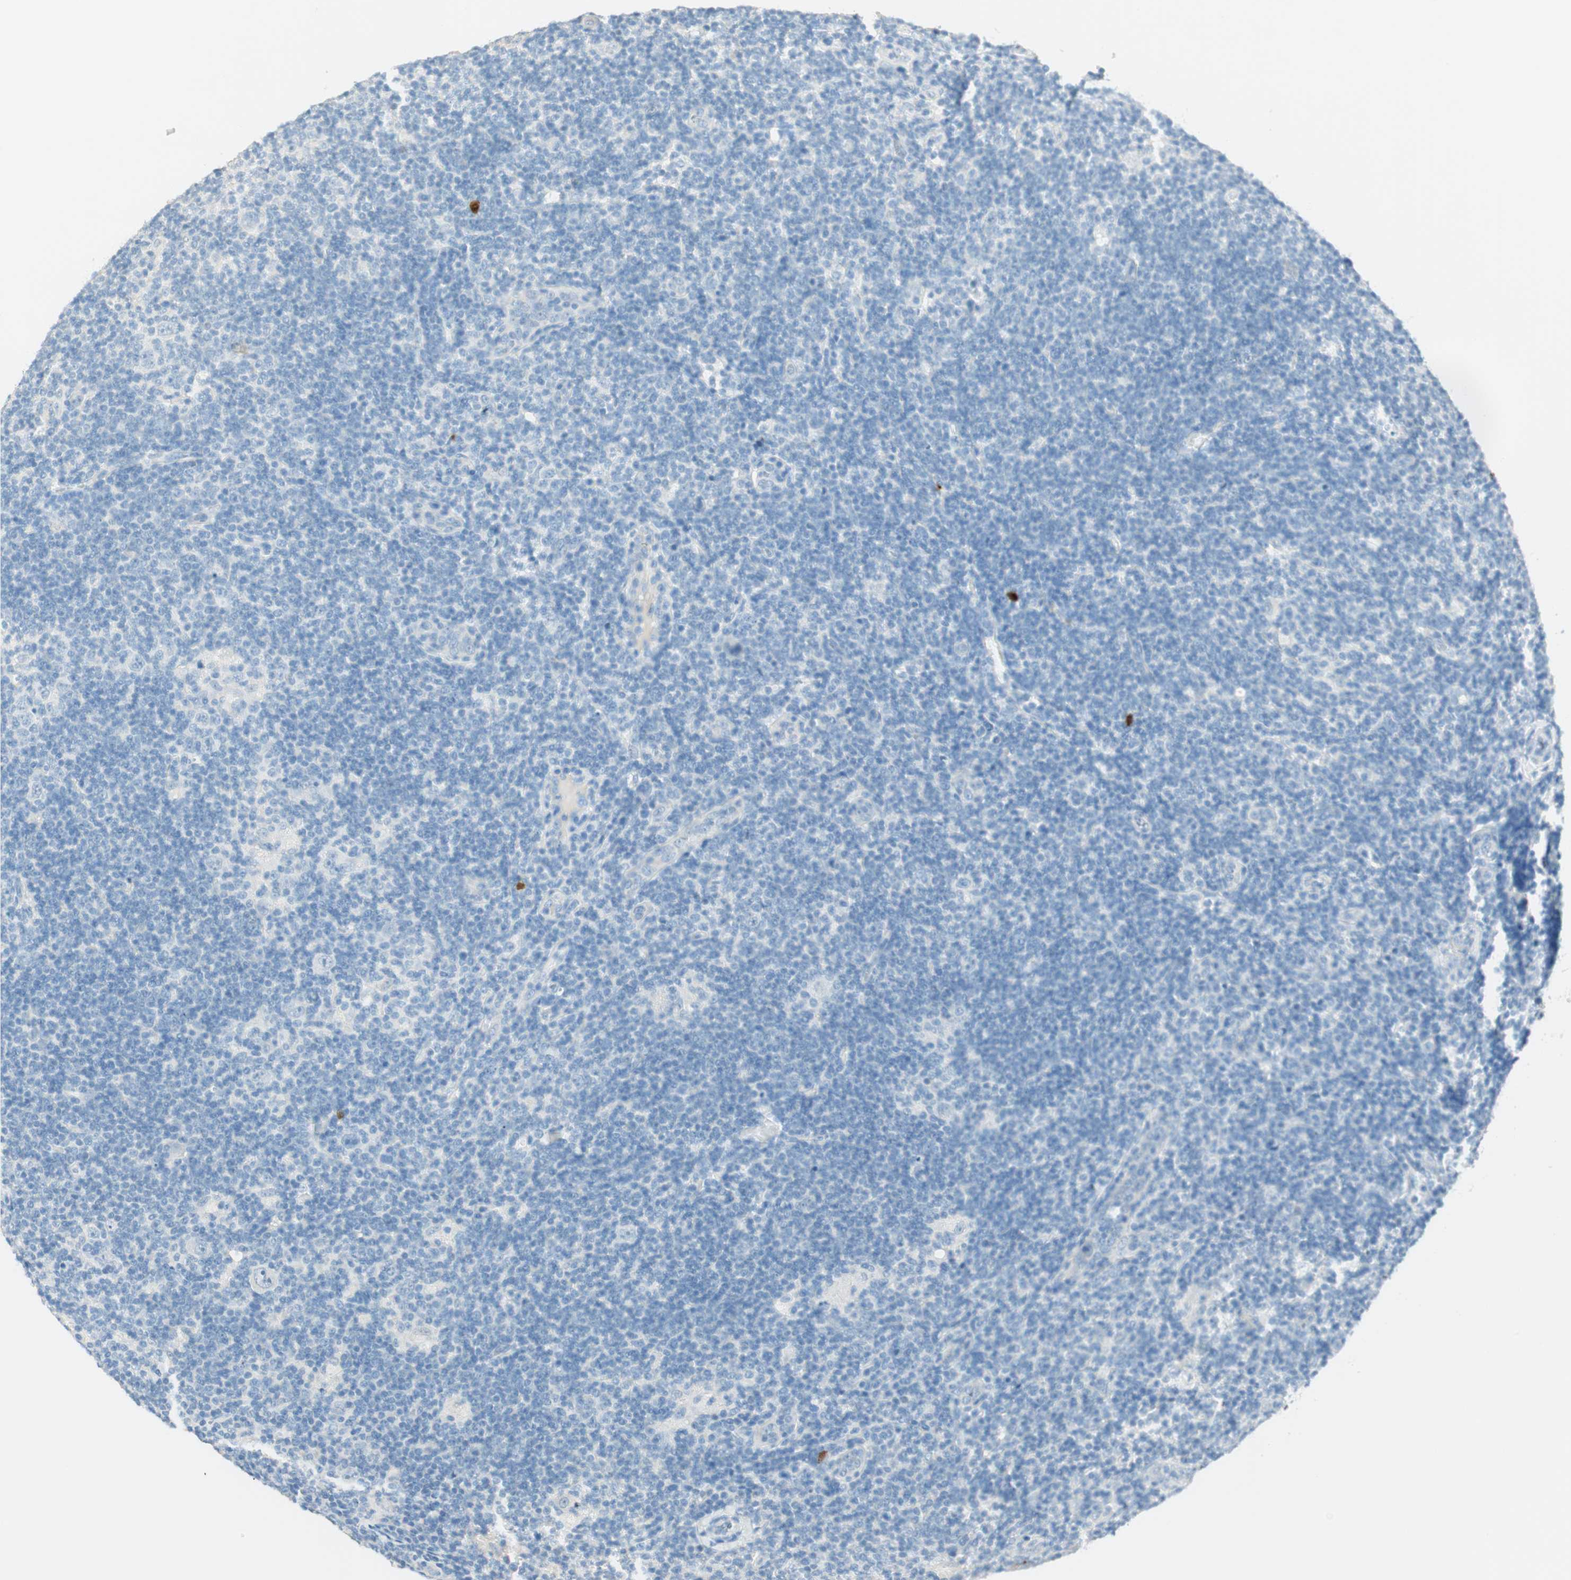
{"staining": {"intensity": "negative", "quantity": "none", "location": "none"}, "tissue": "lymphoma", "cell_type": "Tumor cells", "image_type": "cancer", "snomed": [{"axis": "morphology", "description": "Hodgkin's disease, NOS"}, {"axis": "topography", "description": "Lymph node"}], "caption": "A high-resolution micrograph shows IHC staining of Hodgkin's disease, which reveals no significant expression in tumor cells.", "gene": "HPGD", "patient": {"sex": "female", "age": 57}}